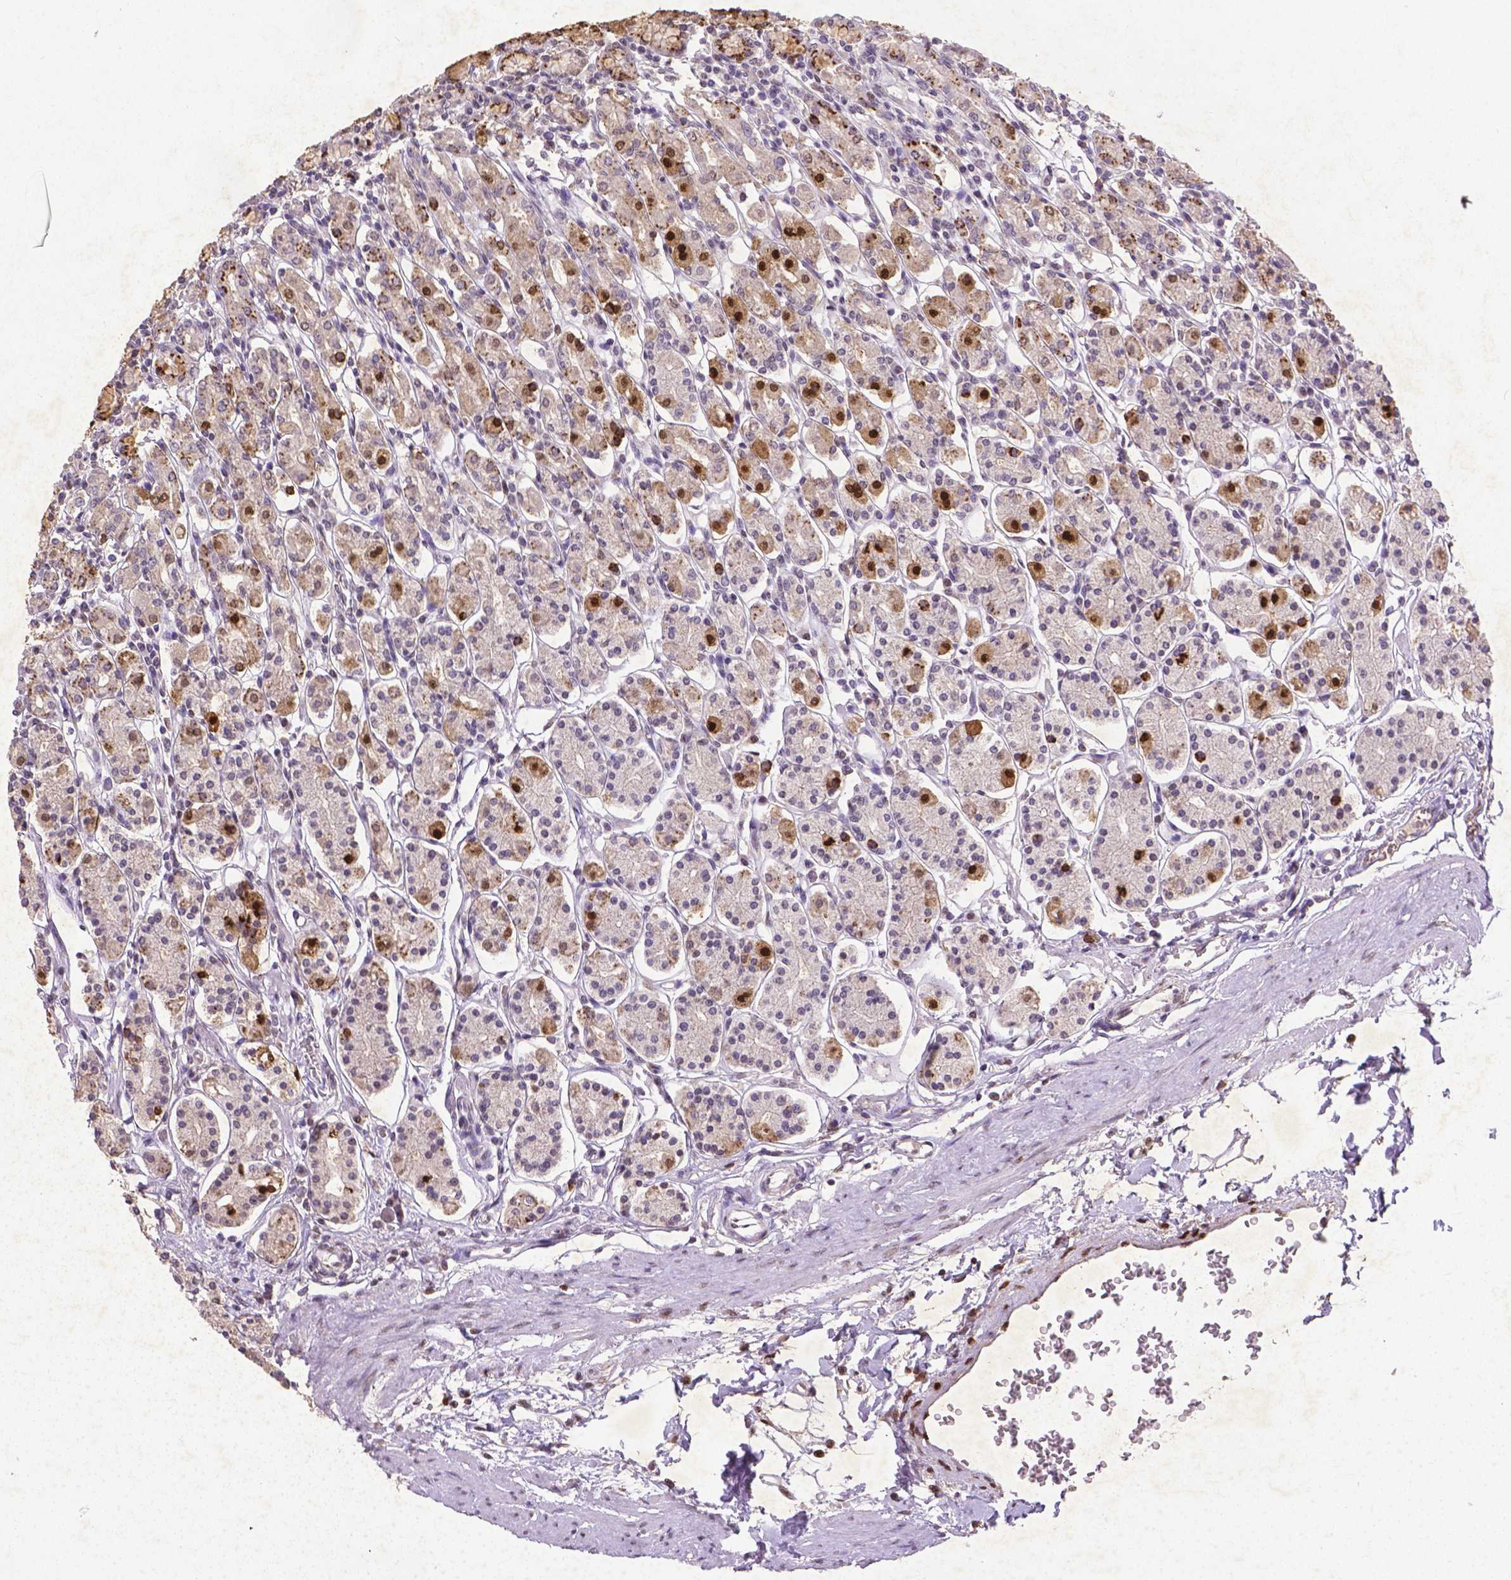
{"staining": {"intensity": "strong", "quantity": "25%-75%", "location": "cytoplasmic/membranous,nuclear"}, "tissue": "stomach", "cell_type": "Glandular cells", "image_type": "normal", "snomed": [{"axis": "morphology", "description": "Normal tissue, NOS"}, {"axis": "topography", "description": "Stomach, upper"}, {"axis": "topography", "description": "Stomach"}], "caption": "Immunohistochemistry of benign stomach shows high levels of strong cytoplasmic/membranous,nuclear expression in about 25%-75% of glandular cells.", "gene": "CDKN1A", "patient": {"sex": "male", "age": 62}}